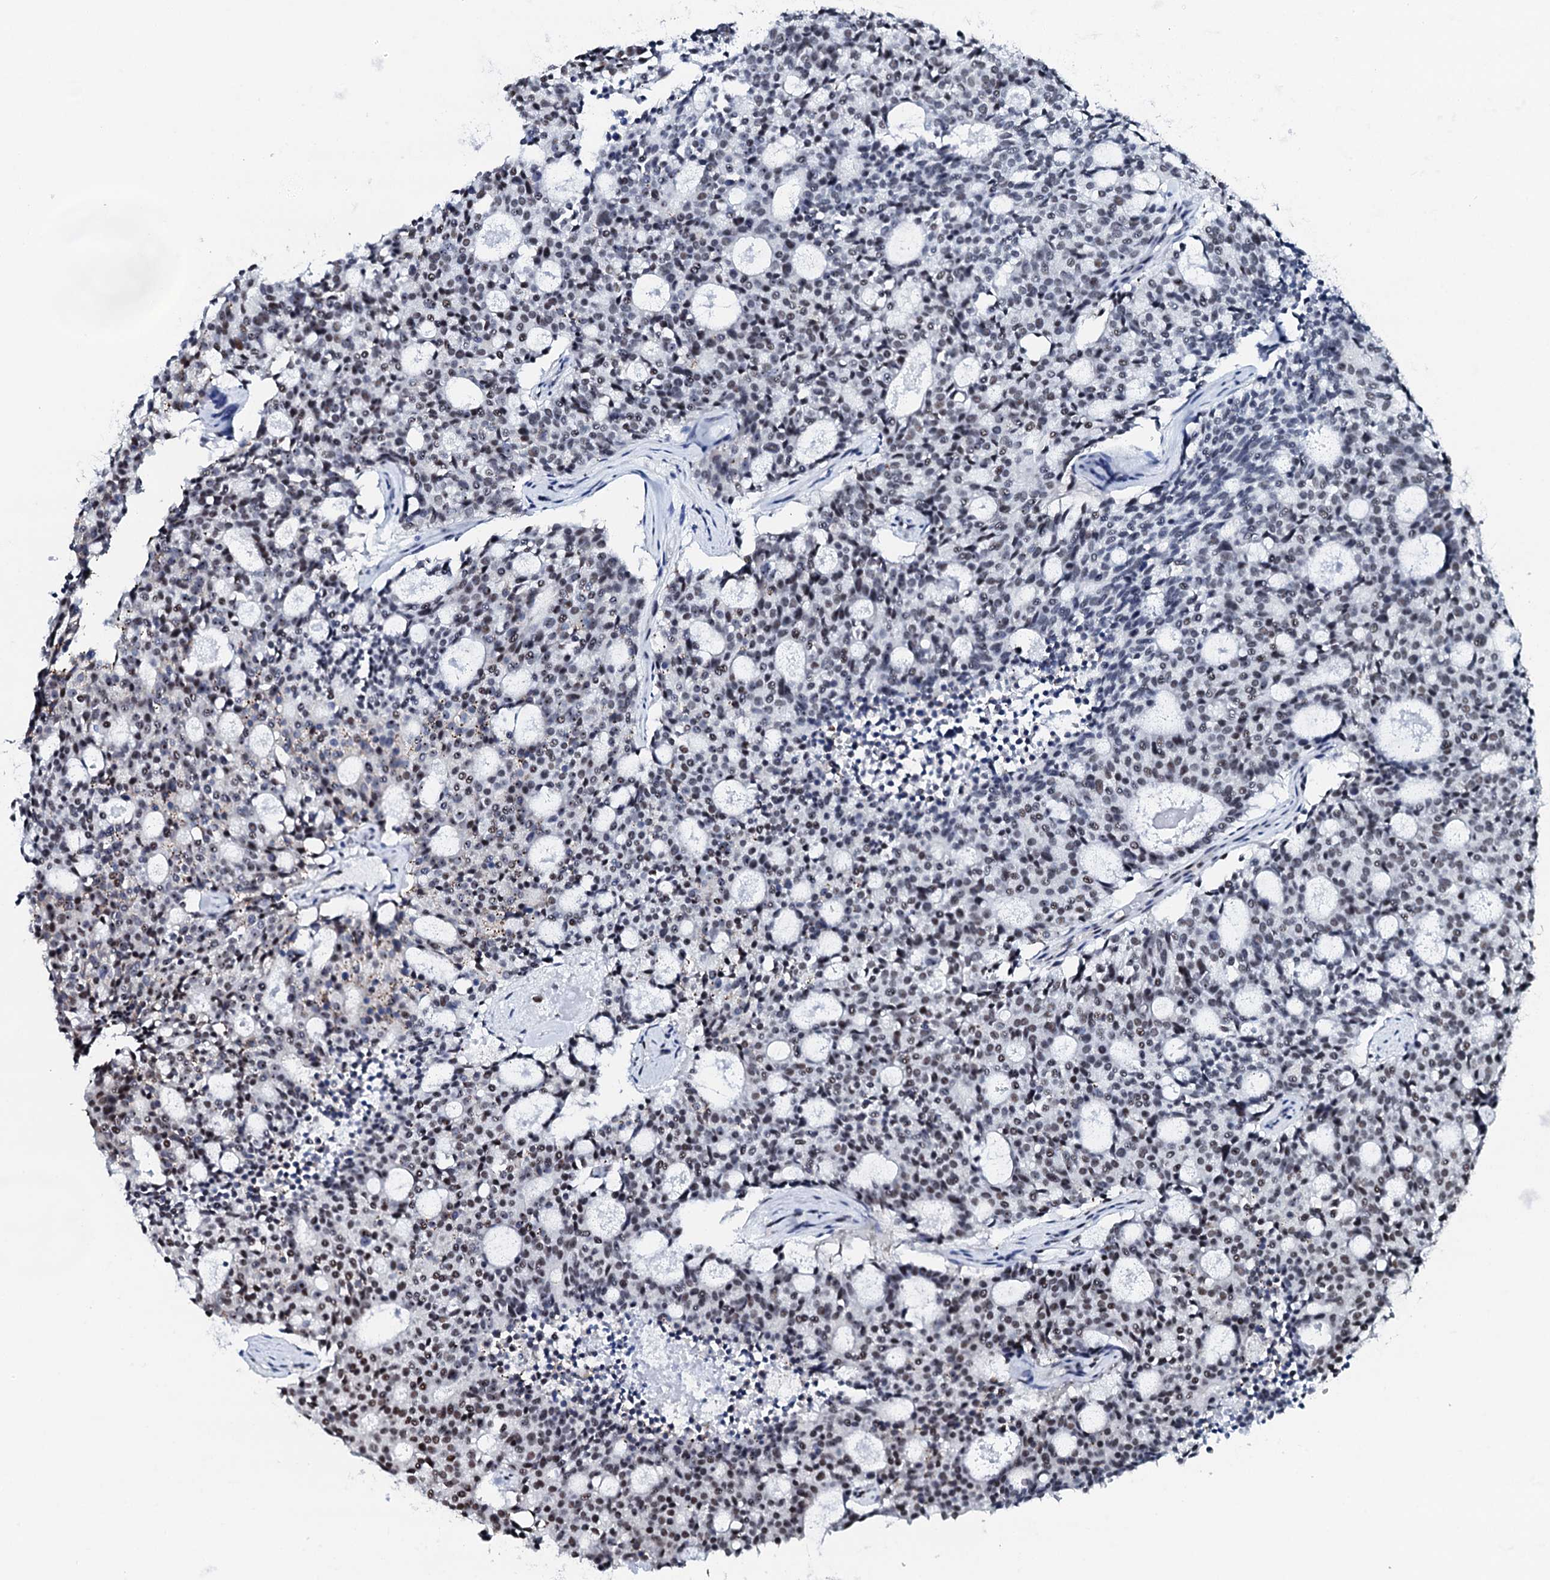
{"staining": {"intensity": "weak", "quantity": "25%-75%", "location": "nuclear"}, "tissue": "carcinoid", "cell_type": "Tumor cells", "image_type": "cancer", "snomed": [{"axis": "morphology", "description": "Carcinoid, malignant, NOS"}, {"axis": "topography", "description": "Pancreas"}], "caption": "A brown stain highlights weak nuclear staining of a protein in human malignant carcinoid tumor cells. (DAB (3,3'-diaminobenzidine) = brown stain, brightfield microscopy at high magnification).", "gene": "NKAPD1", "patient": {"sex": "female", "age": 54}}